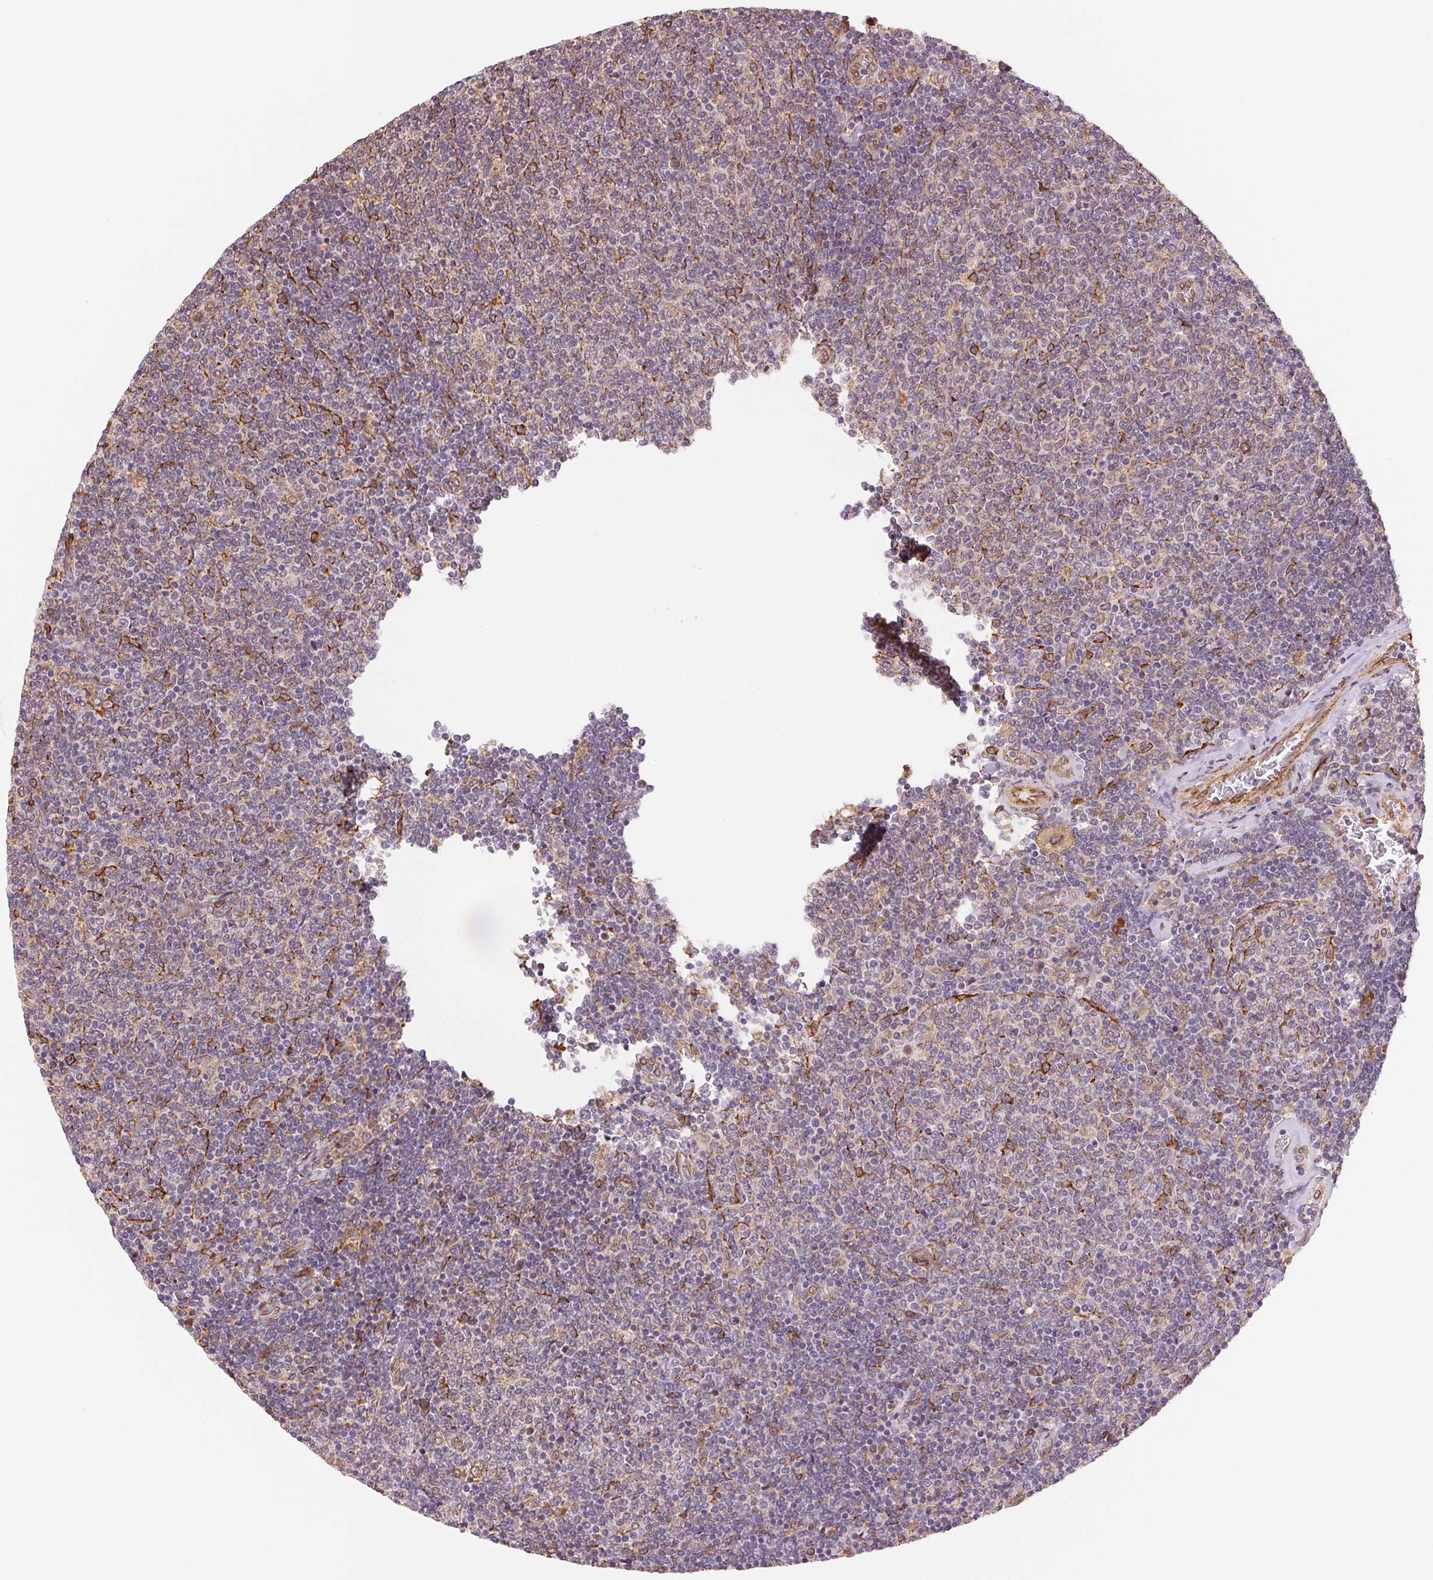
{"staining": {"intensity": "negative", "quantity": "none", "location": "none"}, "tissue": "lymphoma", "cell_type": "Tumor cells", "image_type": "cancer", "snomed": [{"axis": "morphology", "description": "Malignant lymphoma, non-Hodgkin's type, Low grade"}, {"axis": "topography", "description": "Lymph node"}], "caption": "Immunohistochemistry (IHC) histopathology image of human low-grade malignant lymphoma, non-Hodgkin's type stained for a protein (brown), which reveals no staining in tumor cells.", "gene": "RCN3", "patient": {"sex": "male", "age": 52}}